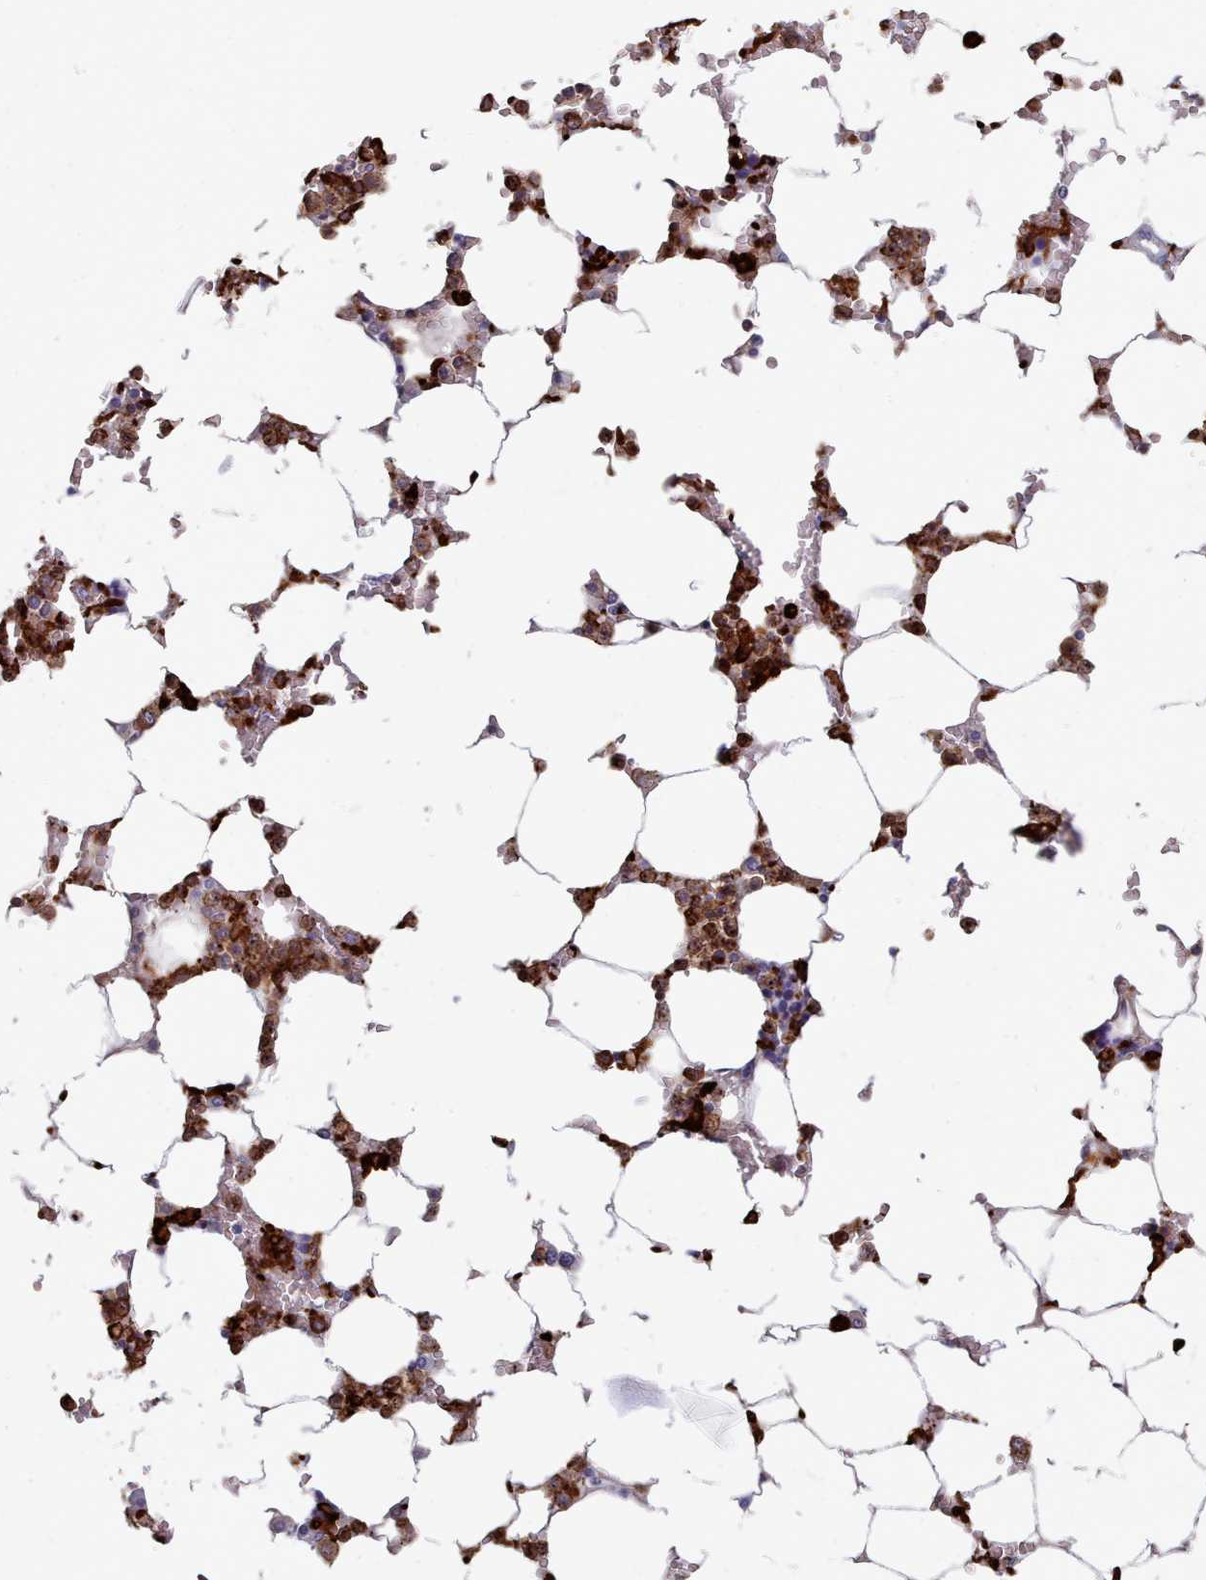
{"staining": {"intensity": "strong", "quantity": "25%-75%", "location": "cytoplasmic/membranous"}, "tissue": "bone marrow", "cell_type": "Hematopoietic cells", "image_type": "normal", "snomed": [{"axis": "morphology", "description": "Normal tissue, NOS"}, {"axis": "topography", "description": "Bone marrow"}], "caption": "The photomicrograph displays immunohistochemical staining of unremarkable bone marrow. There is strong cytoplasmic/membranous positivity is appreciated in approximately 25%-75% of hematopoietic cells. (brown staining indicates protein expression, while blue staining denotes nuclei).", "gene": "AIF1", "patient": {"sex": "male", "age": 64}}